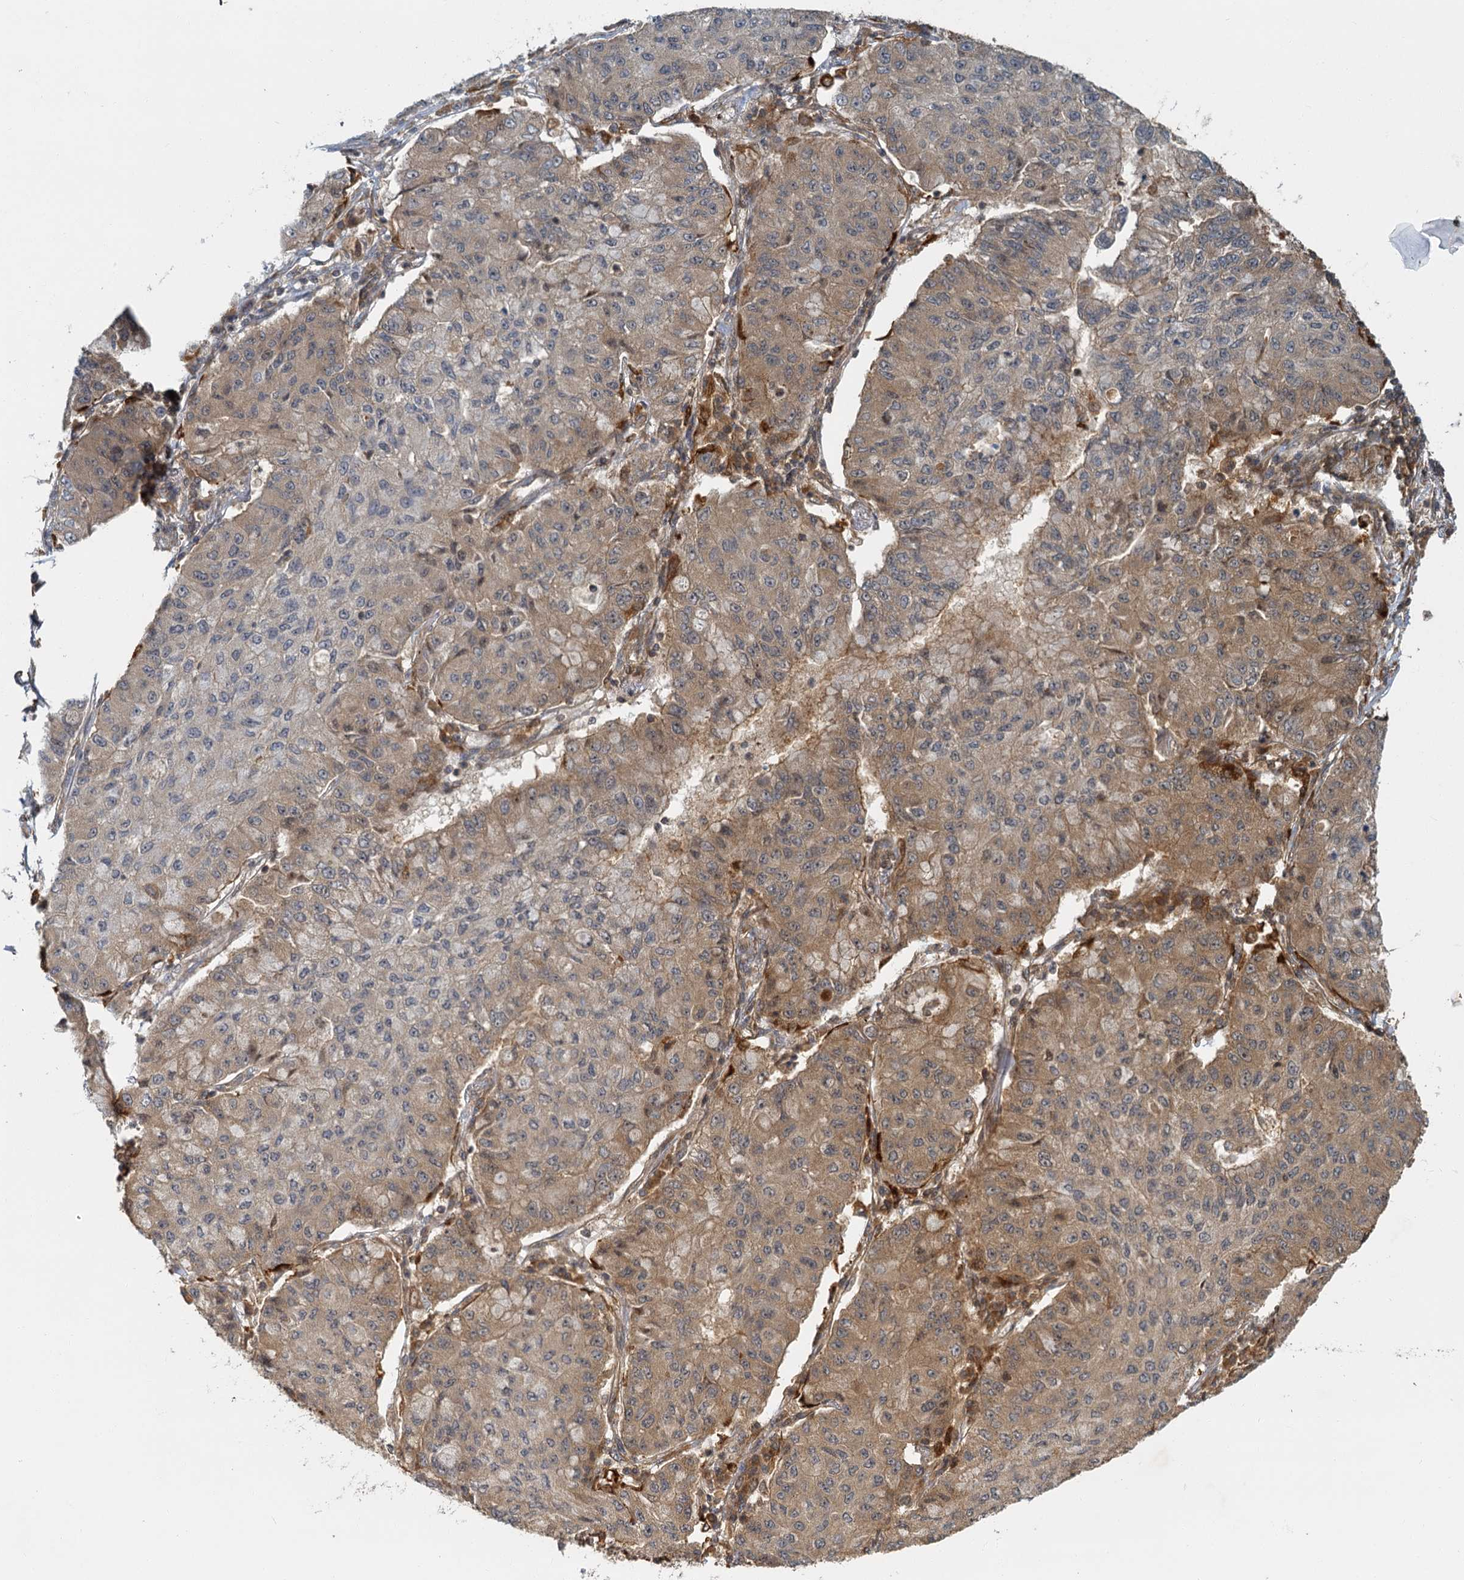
{"staining": {"intensity": "moderate", "quantity": ">75%", "location": "cytoplasmic/membranous"}, "tissue": "lung cancer", "cell_type": "Tumor cells", "image_type": "cancer", "snomed": [{"axis": "morphology", "description": "Squamous cell carcinoma, NOS"}, {"axis": "topography", "description": "Lung"}], "caption": "Tumor cells exhibit medium levels of moderate cytoplasmic/membranous staining in about >75% of cells in lung squamous cell carcinoma.", "gene": "ZNF549", "patient": {"sex": "male", "age": 74}}